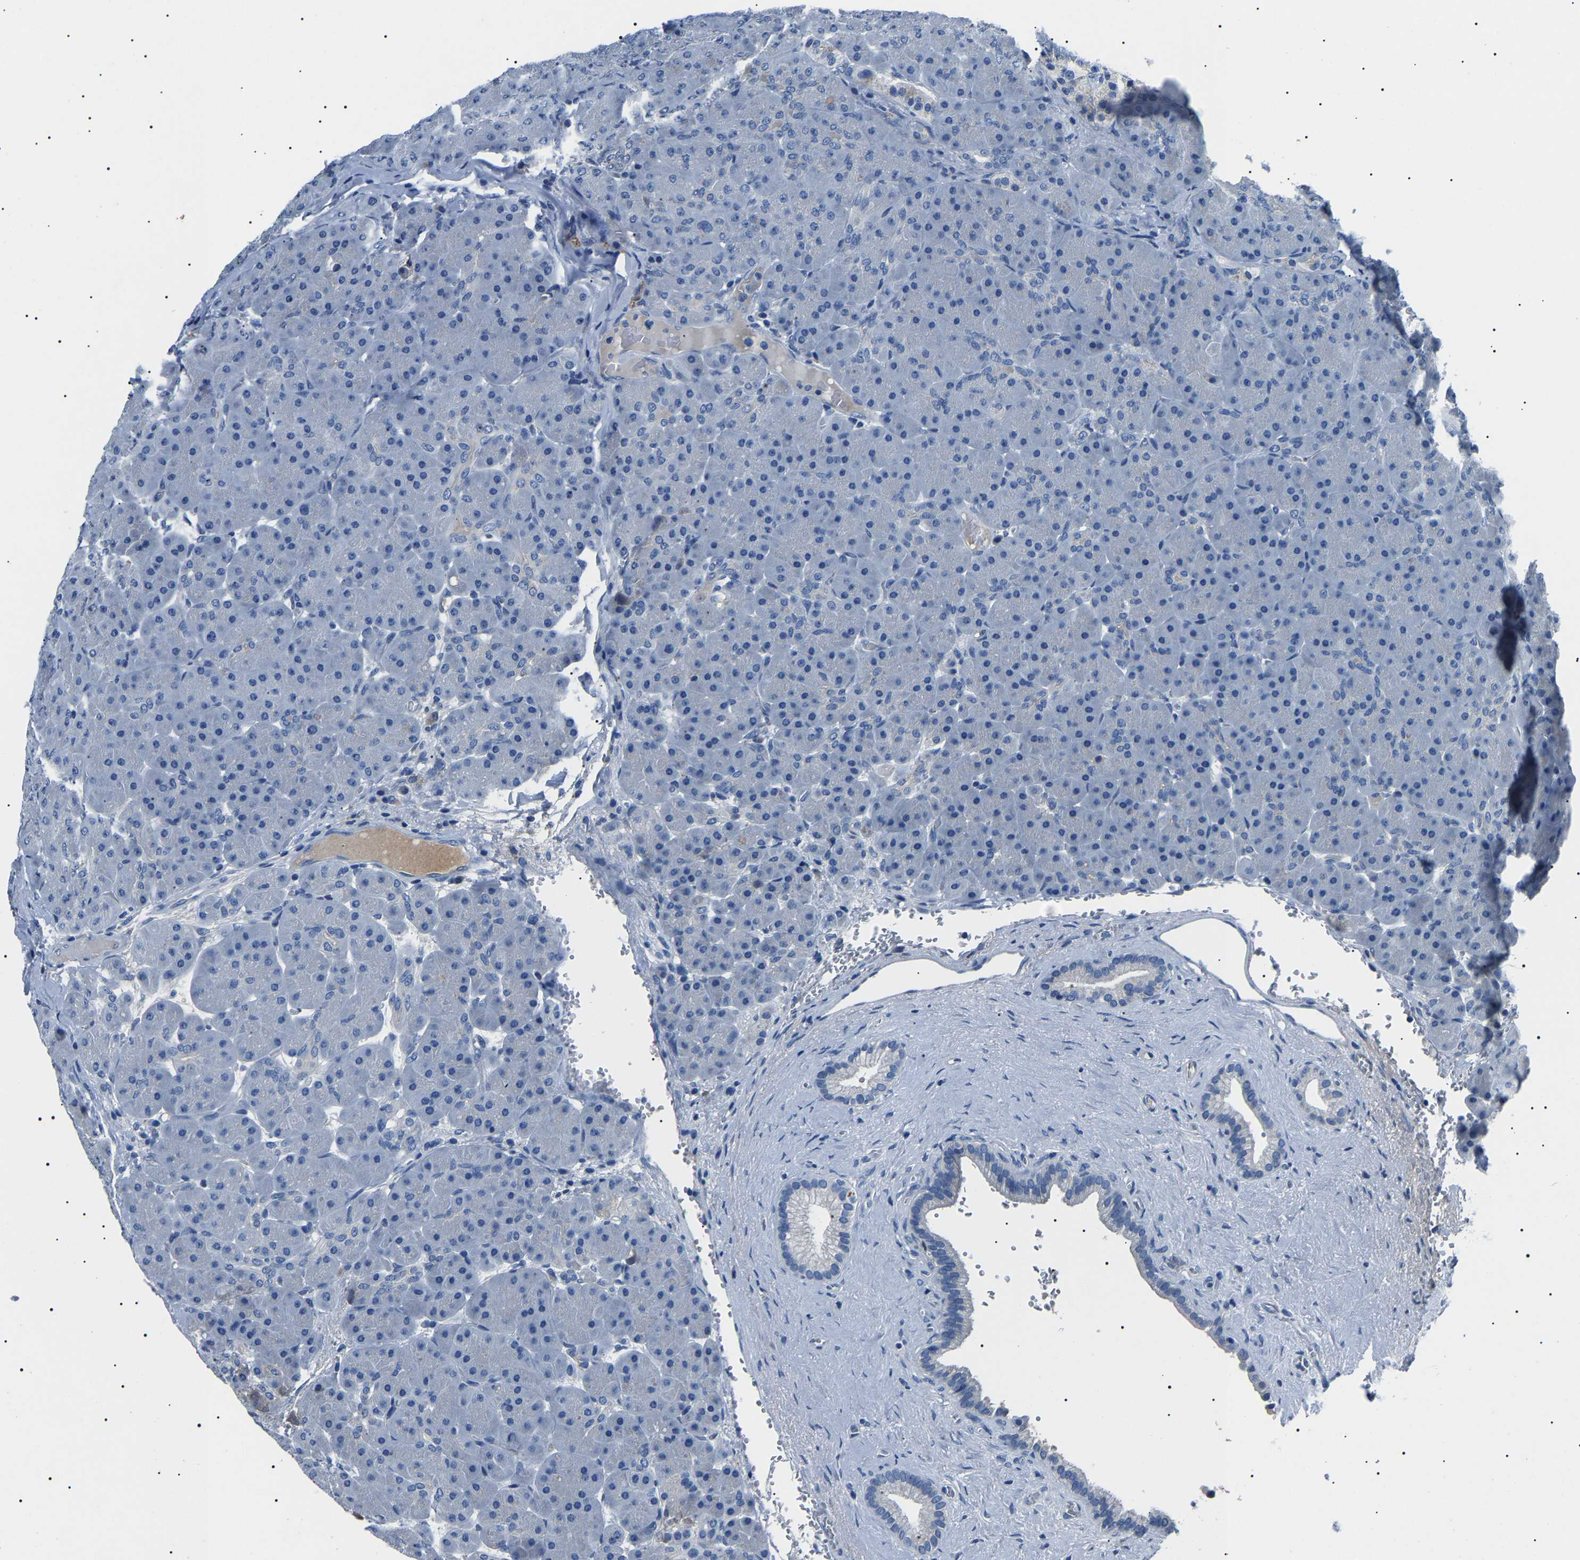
{"staining": {"intensity": "negative", "quantity": "none", "location": "none"}, "tissue": "pancreas", "cell_type": "Exocrine glandular cells", "image_type": "normal", "snomed": [{"axis": "morphology", "description": "Normal tissue, NOS"}, {"axis": "topography", "description": "Pancreas"}], "caption": "Immunohistochemical staining of normal human pancreas demonstrates no significant positivity in exocrine glandular cells.", "gene": "KLK15", "patient": {"sex": "male", "age": 66}}